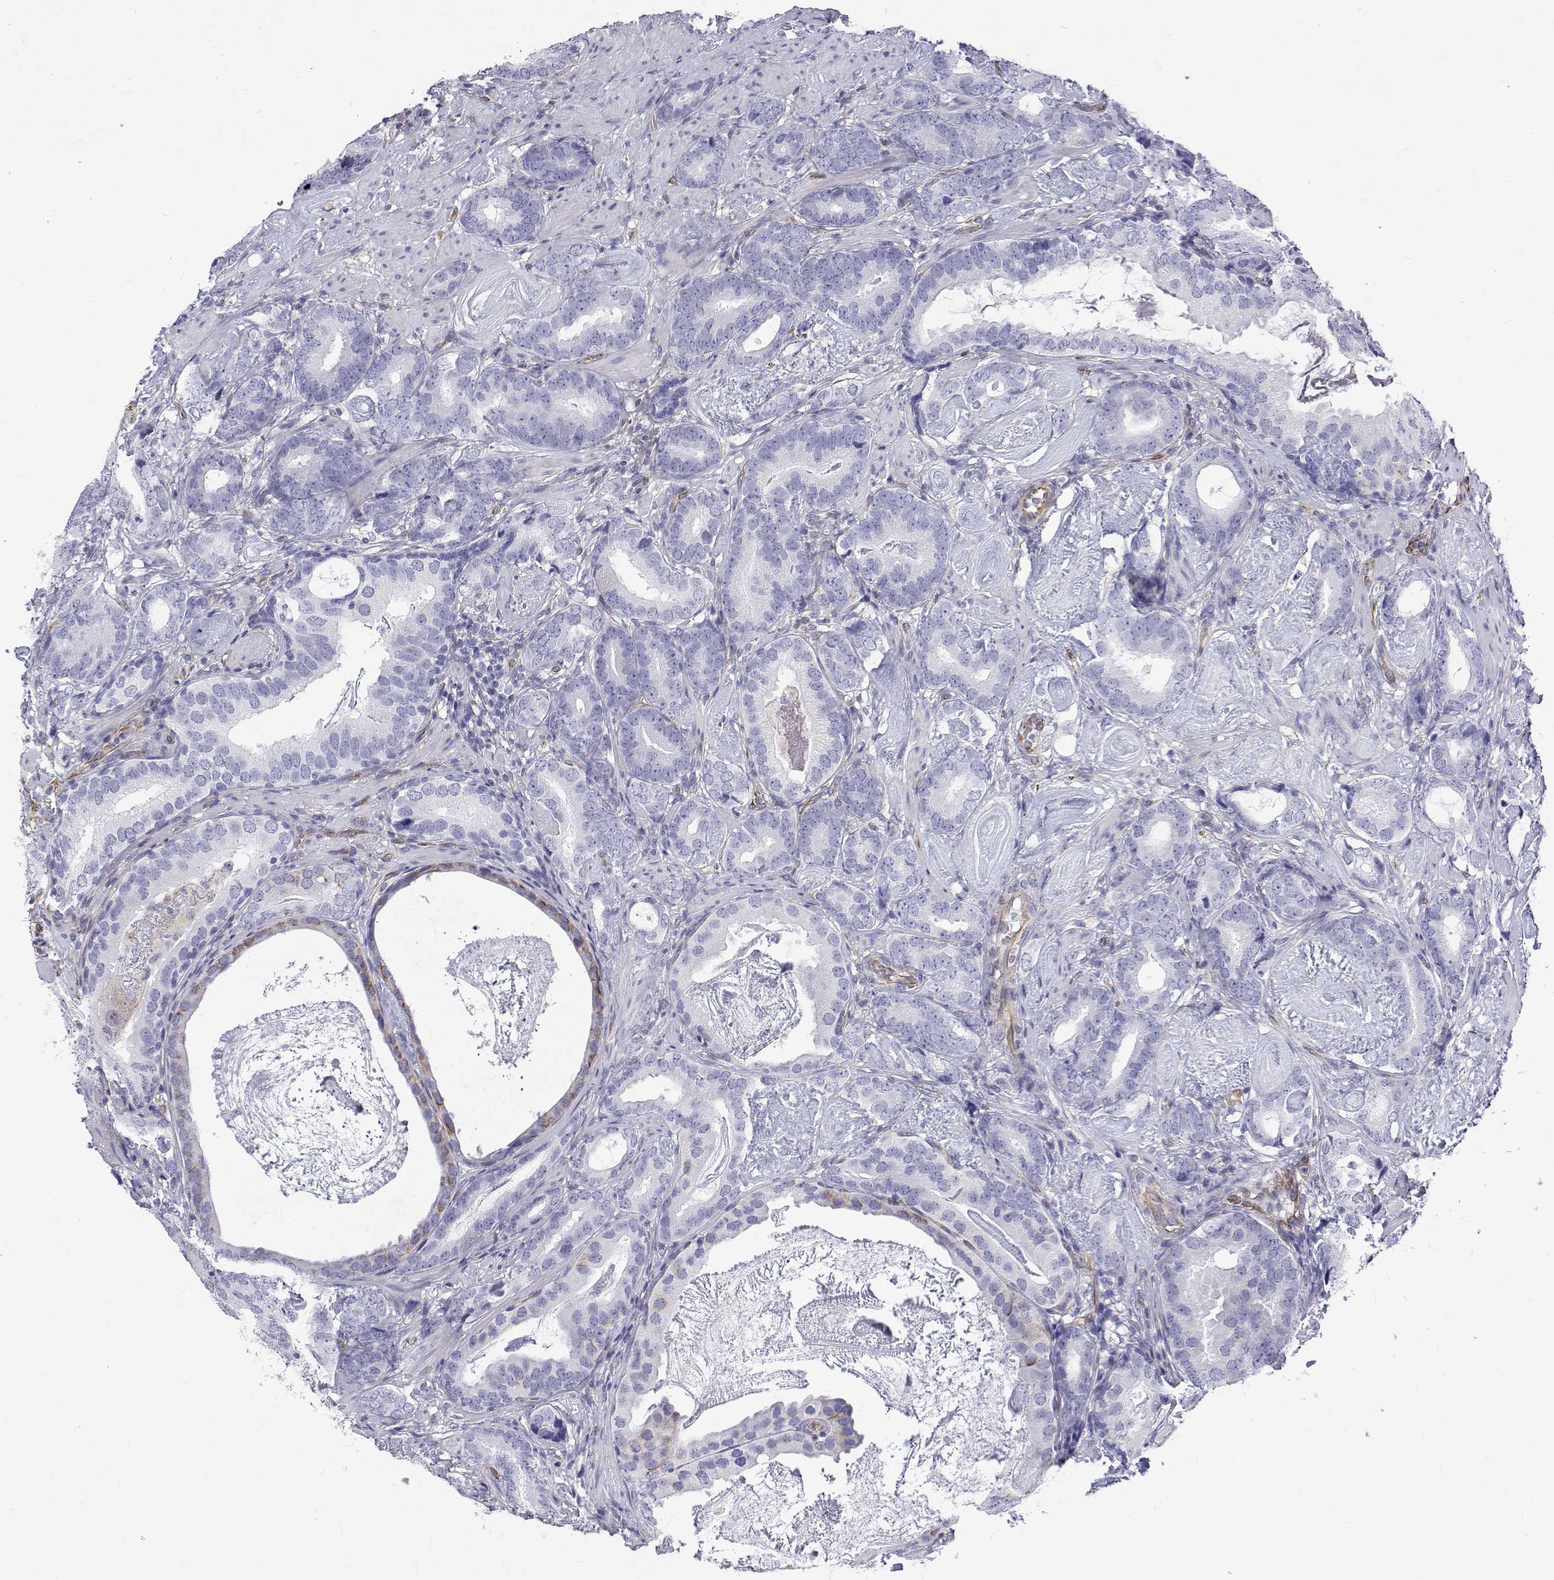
{"staining": {"intensity": "negative", "quantity": "none", "location": "none"}, "tissue": "prostate cancer", "cell_type": "Tumor cells", "image_type": "cancer", "snomed": [{"axis": "morphology", "description": "Adenocarcinoma, Low grade"}, {"axis": "topography", "description": "Prostate and seminal vesicle, NOS"}], "caption": "Human prostate cancer stained for a protein using IHC exhibits no positivity in tumor cells.", "gene": "OPRPN", "patient": {"sex": "male", "age": 71}}